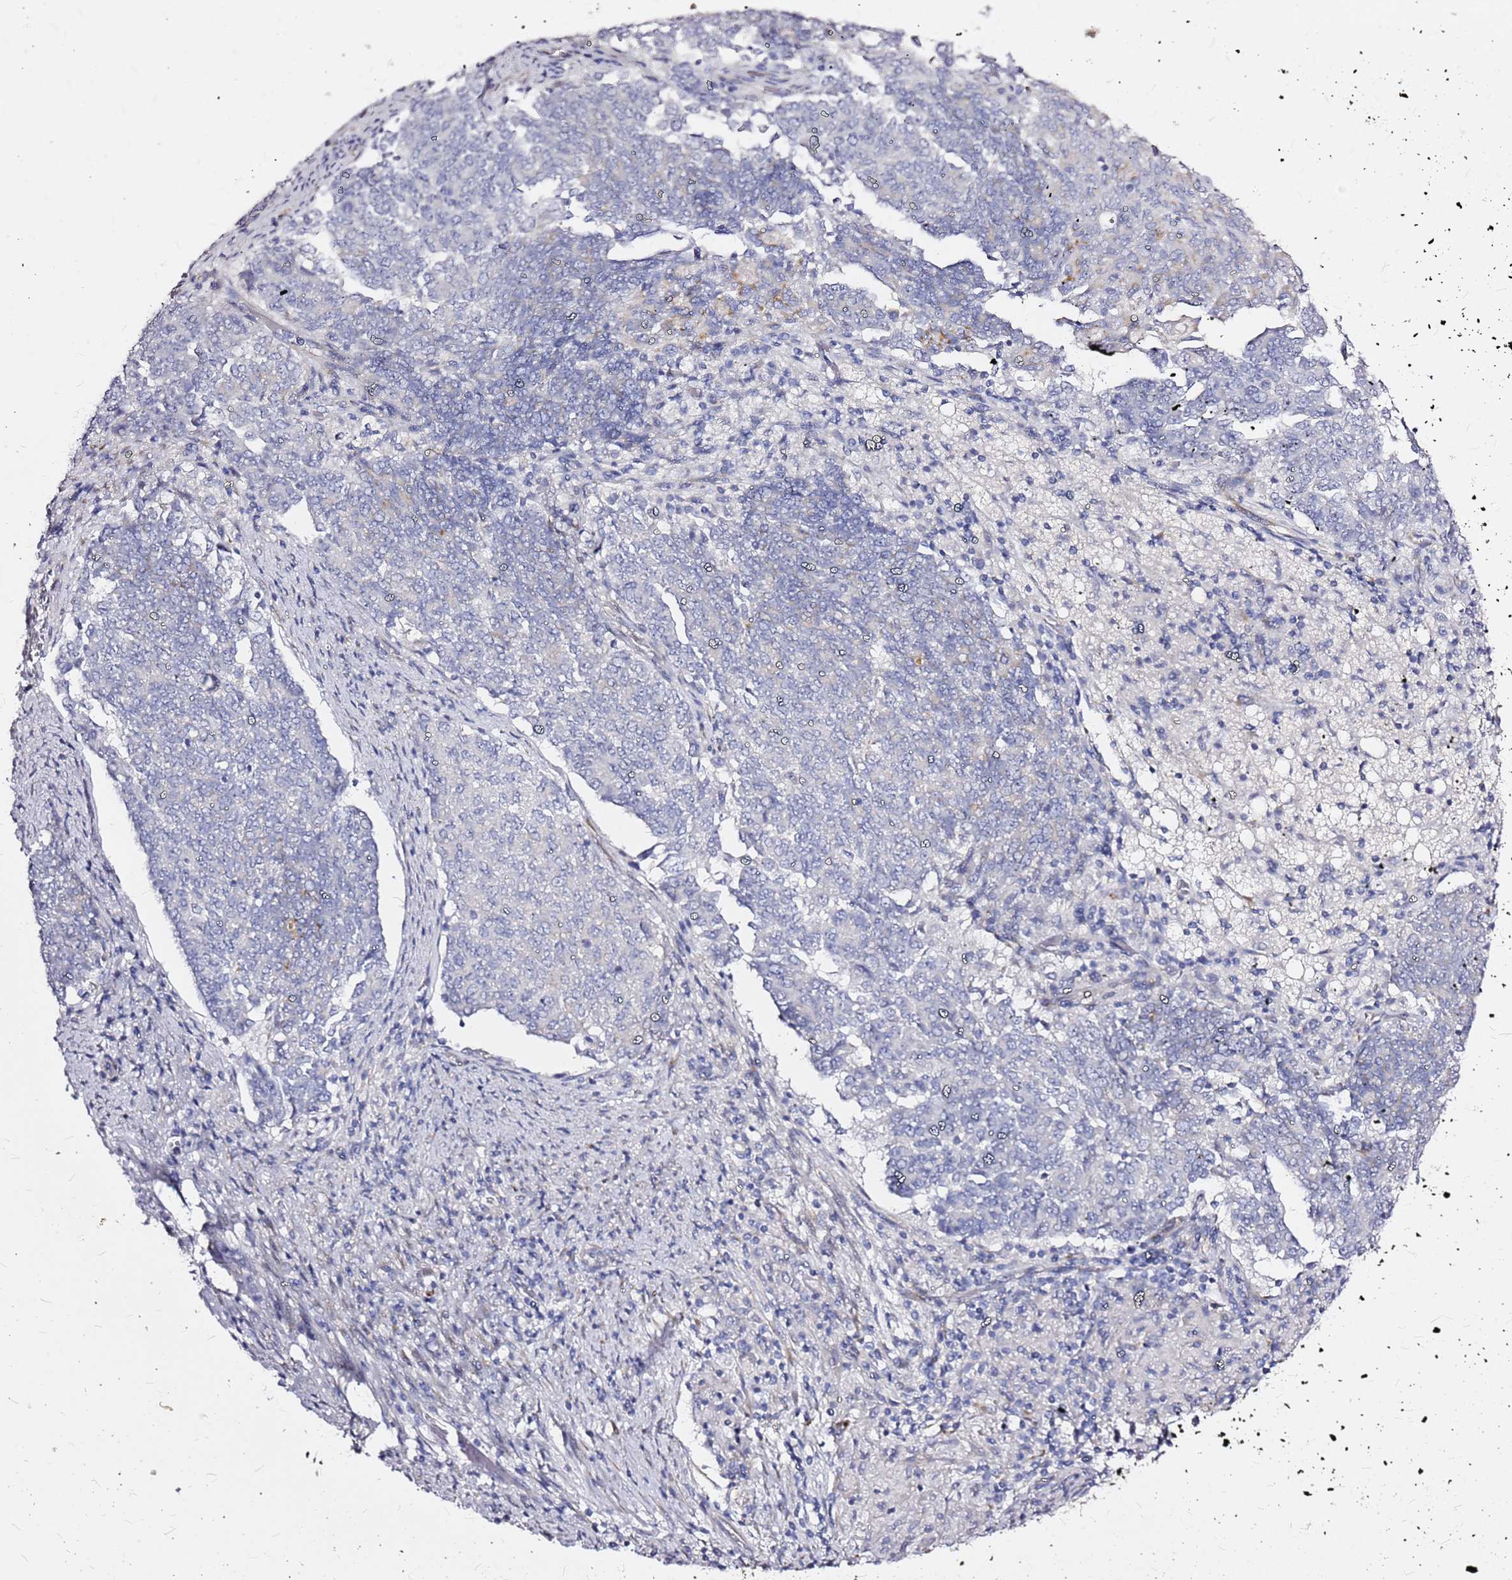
{"staining": {"intensity": "negative", "quantity": "none", "location": "none"}, "tissue": "endometrial cancer", "cell_type": "Tumor cells", "image_type": "cancer", "snomed": [{"axis": "morphology", "description": "Adenocarcinoma, NOS"}, {"axis": "topography", "description": "Endometrium"}], "caption": "An IHC image of endometrial cancer is shown. There is no staining in tumor cells of endometrial cancer. (DAB immunohistochemistry (IHC) visualized using brightfield microscopy, high magnification).", "gene": "CASD1", "patient": {"sex": "female", "age": 80}}